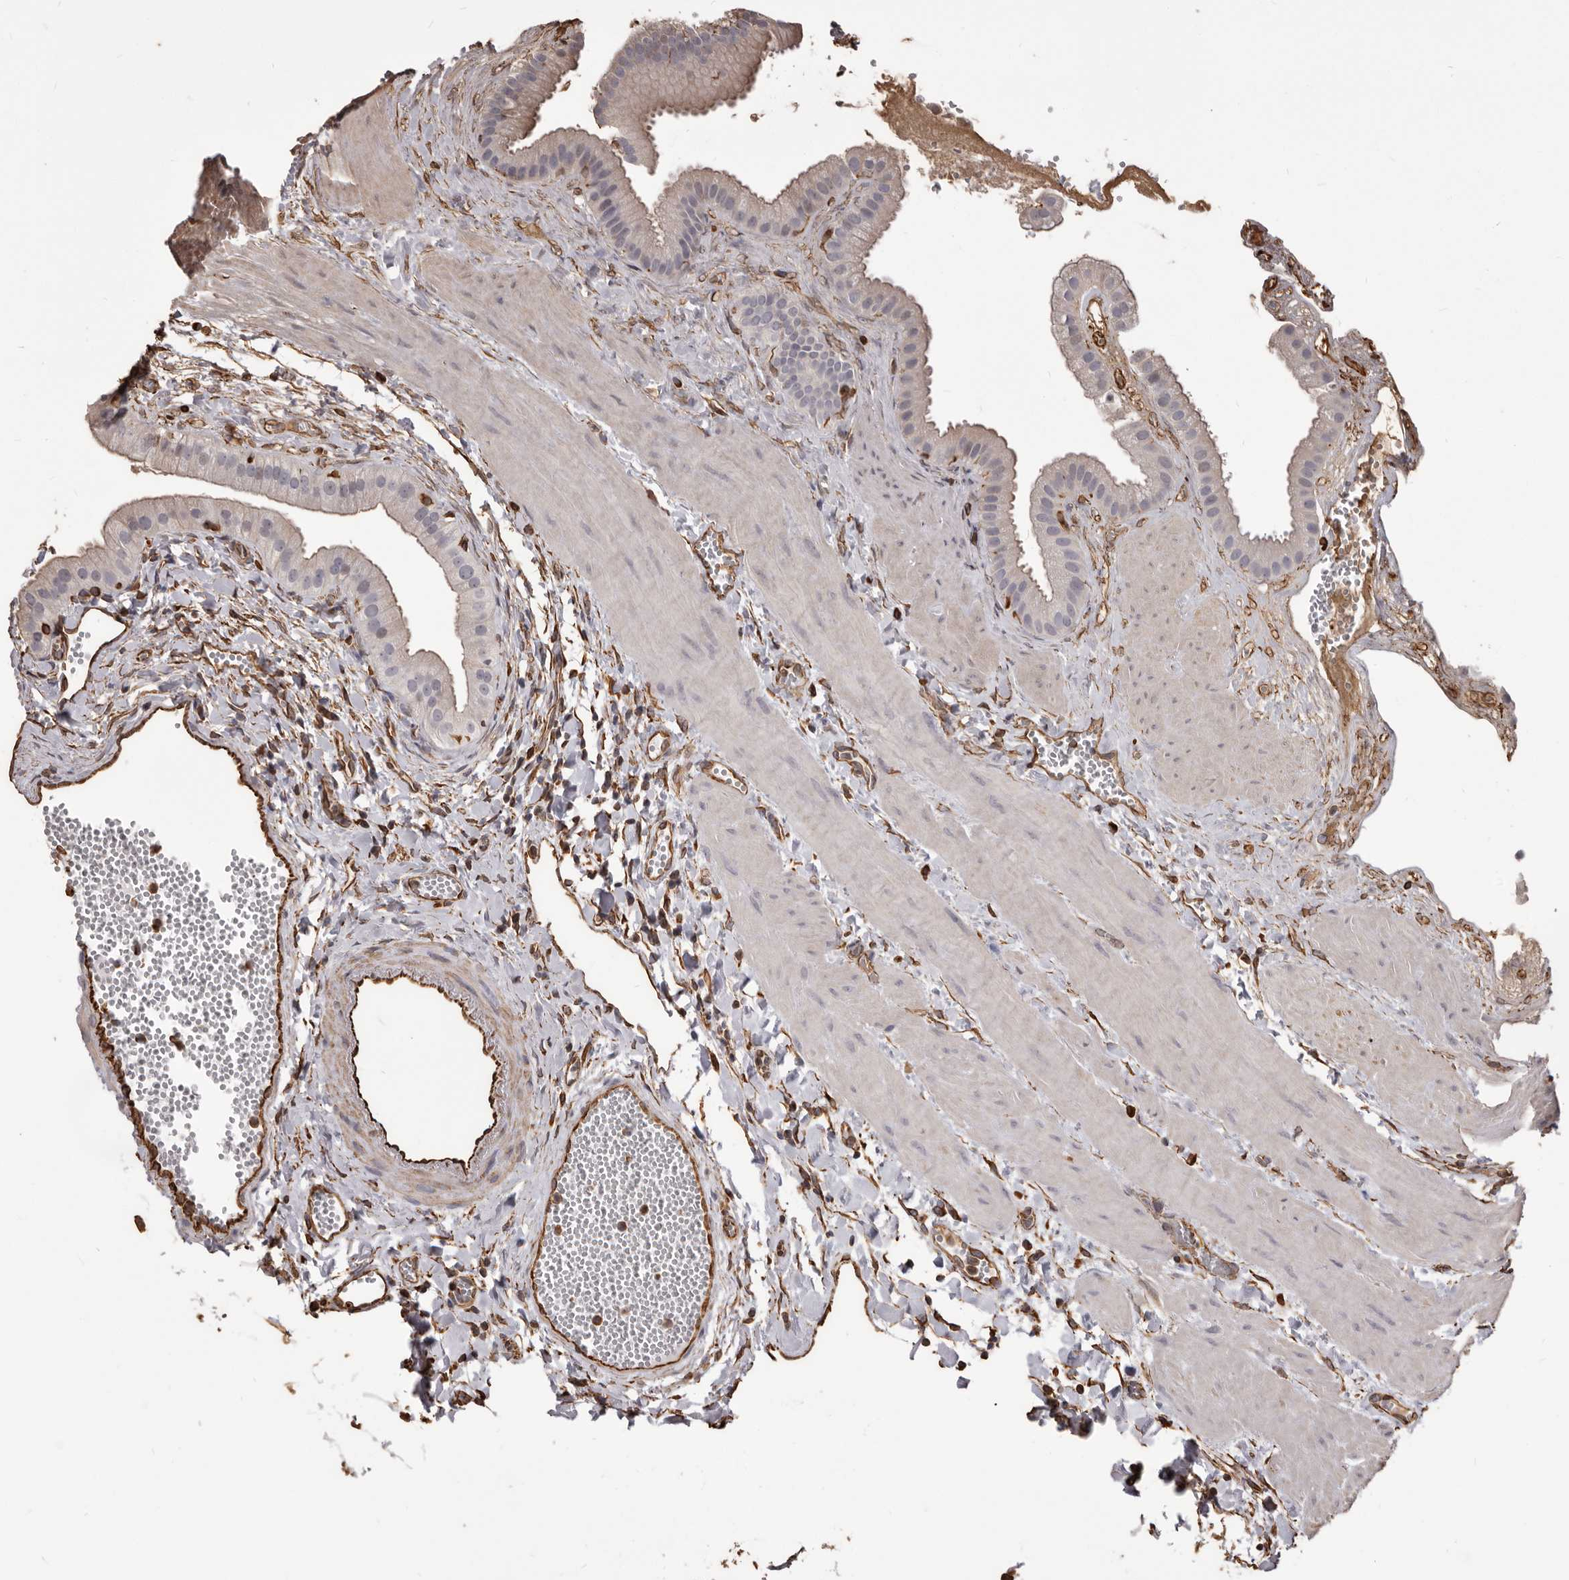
{"staining": {"intensity": "negative", "quantity": "none", "location": "none"}, "tissue": "gallbladder", "cell_type": "Glandular cells", "image_type": "normal", "snomed": [{"axis": "morphology", "description": "Normal tissue, NOS"}, {"axis": "topography", "description": "Gallbladder"}], "caption": "Glandular cells show no significant expression in benign gallbladder. The staining was performed using DAB (3,3'-diaminobenzidine) to visualize the protein expression in brown, while the nuclei were stained in blue with hematoxylin (Magnification: 20x).", "gene": "MTURN", "patient": {"sex": "male", "age": 55}}